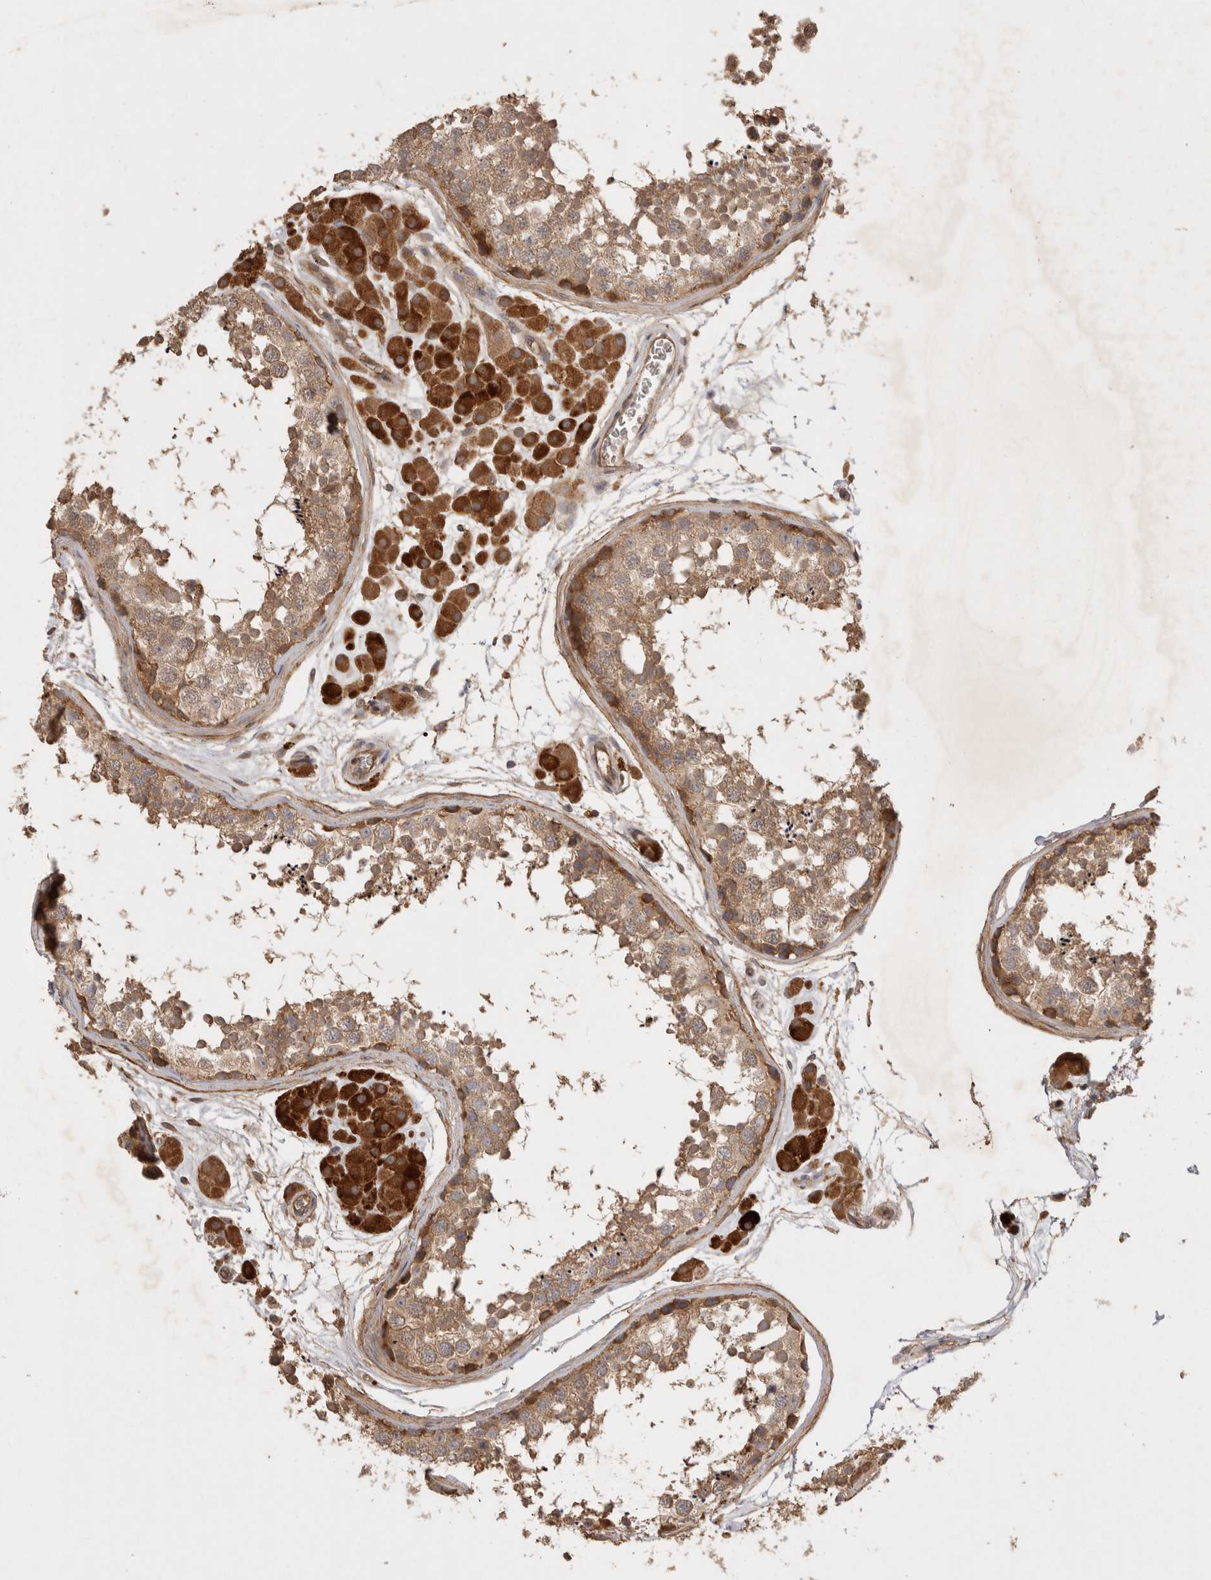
{"staining": {"intensity": "moderate", "quantity": ">75%", "location": "cytoplasmic/membranous"}, "tissue": "testis", "cell_type": "Cells in seminiferous ducts", "image_type": "normal", "snomed": [{"axis": "morphology", "description": "Normal tissue, NOS"}, {"axis": "topography", "description": "Testis"}], "caption": "About >75% of cells in seminiferous ducts in benign human testis reveal moderate cytoplasmic/membranous protein expression as visualized by brown immunohistochemical staining.", "gene": "PPP1R42", "patient": {"sex": "male", "age": 56}}